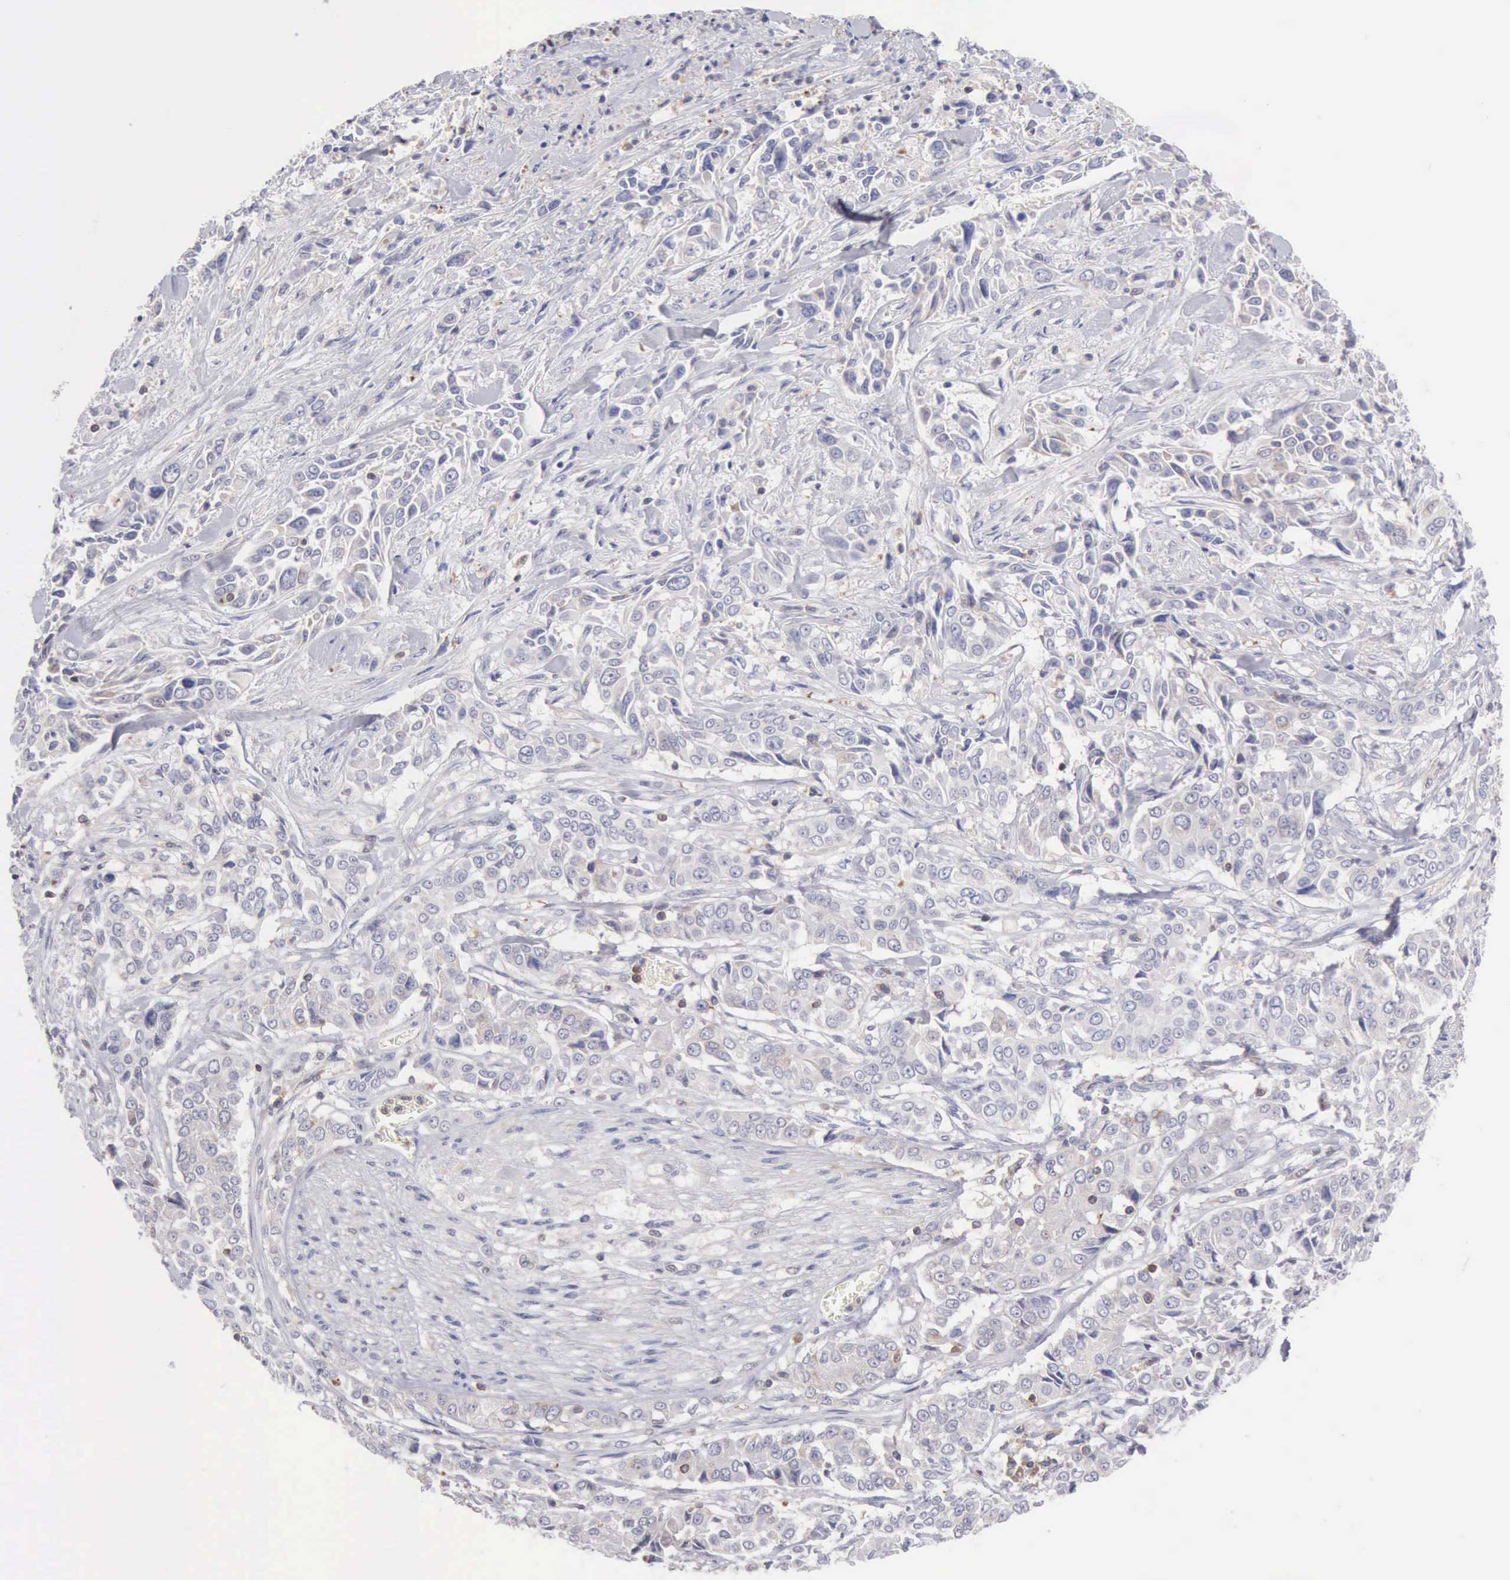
{"staining": {"intensity": "negative", "quantity": "none", "location": "none"}, "tissue": "pancreatic cancer", "cell_type": "Tumor cells", "image_type": "cancer", "snomed": [{"axis": "morphology", "description": "Adenocarcinoma, NOS"}, {"axis": "topography", "description": "Pancreas"}], "caption": "This image is of pancreatic cancer (adenocarcinoma) stained with immunohistochemistry (IHC) to label a protein in brown with the nuclei are counter-stained blue. There is no expression in tumor cells. (DAB IHC visualized using brightfield microscopy, high magnification).", "gene": "SASH3", "patient": {"sex": "female", "age": 52}}